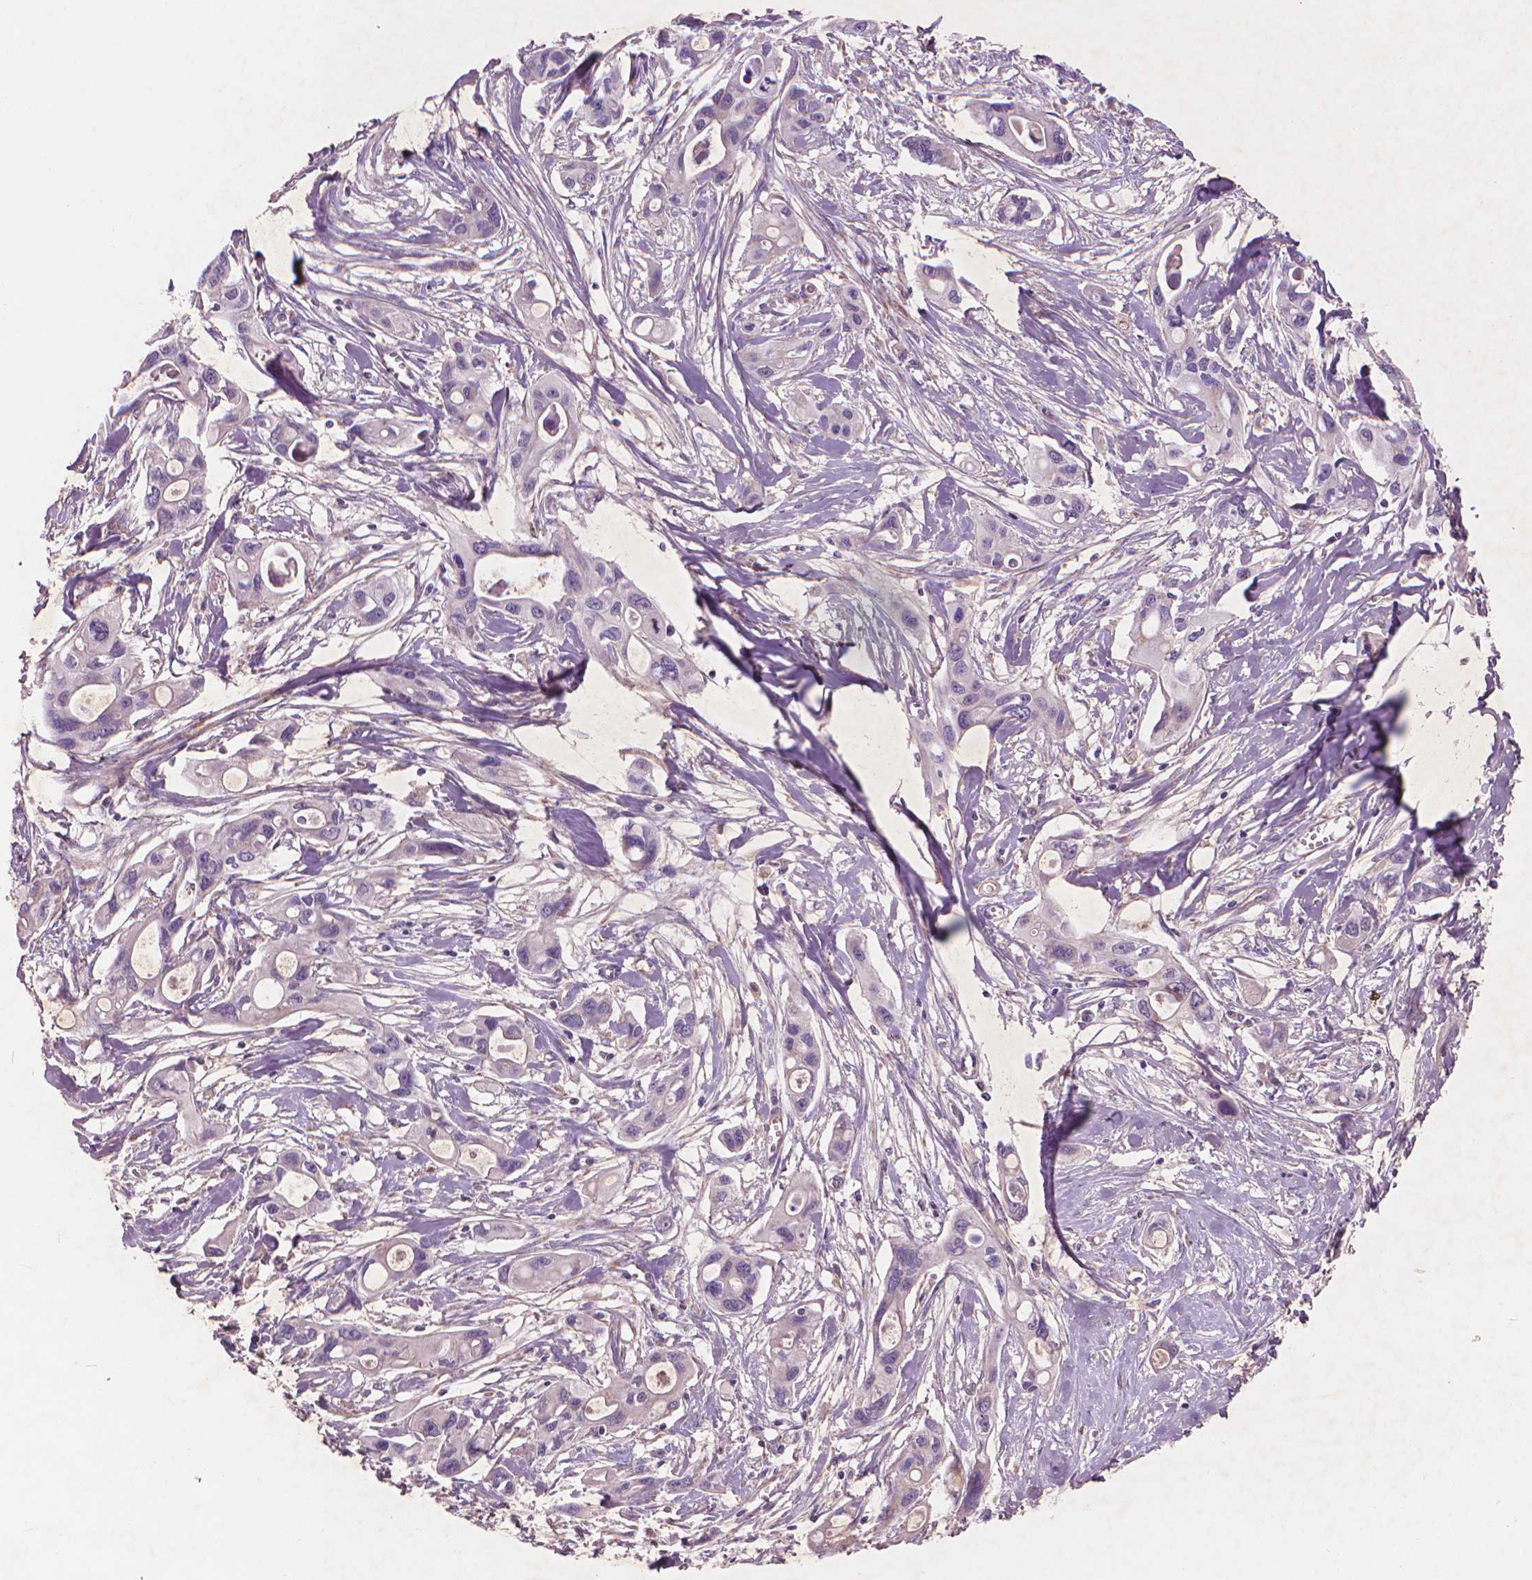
{"staining": {"intensity": "negative", "quantity": "none", "location": "none"}, "tissue": "pancreatic cancer", "cell_type": "Tumor cells", "image_type": "cancer", "snomed": [{"axis": "morphology", "description": "Adenocarcinoma, NOS"}, {"axis": "topography", "description": "Pancreas"}], "caption": "The IHC image has no significant positivity in tumor cells of pancreatic cancer (adenocarcinoma) tissue. Brightfield microscopy of immunohistochemistry (IHC) stained with DAB (3,3'-diaminobenzidine) (brown) and hematoxylin (blue), captured at high magnification.", "gene": "NLRX1", "patient": {"sex": "male", "age": 60}}